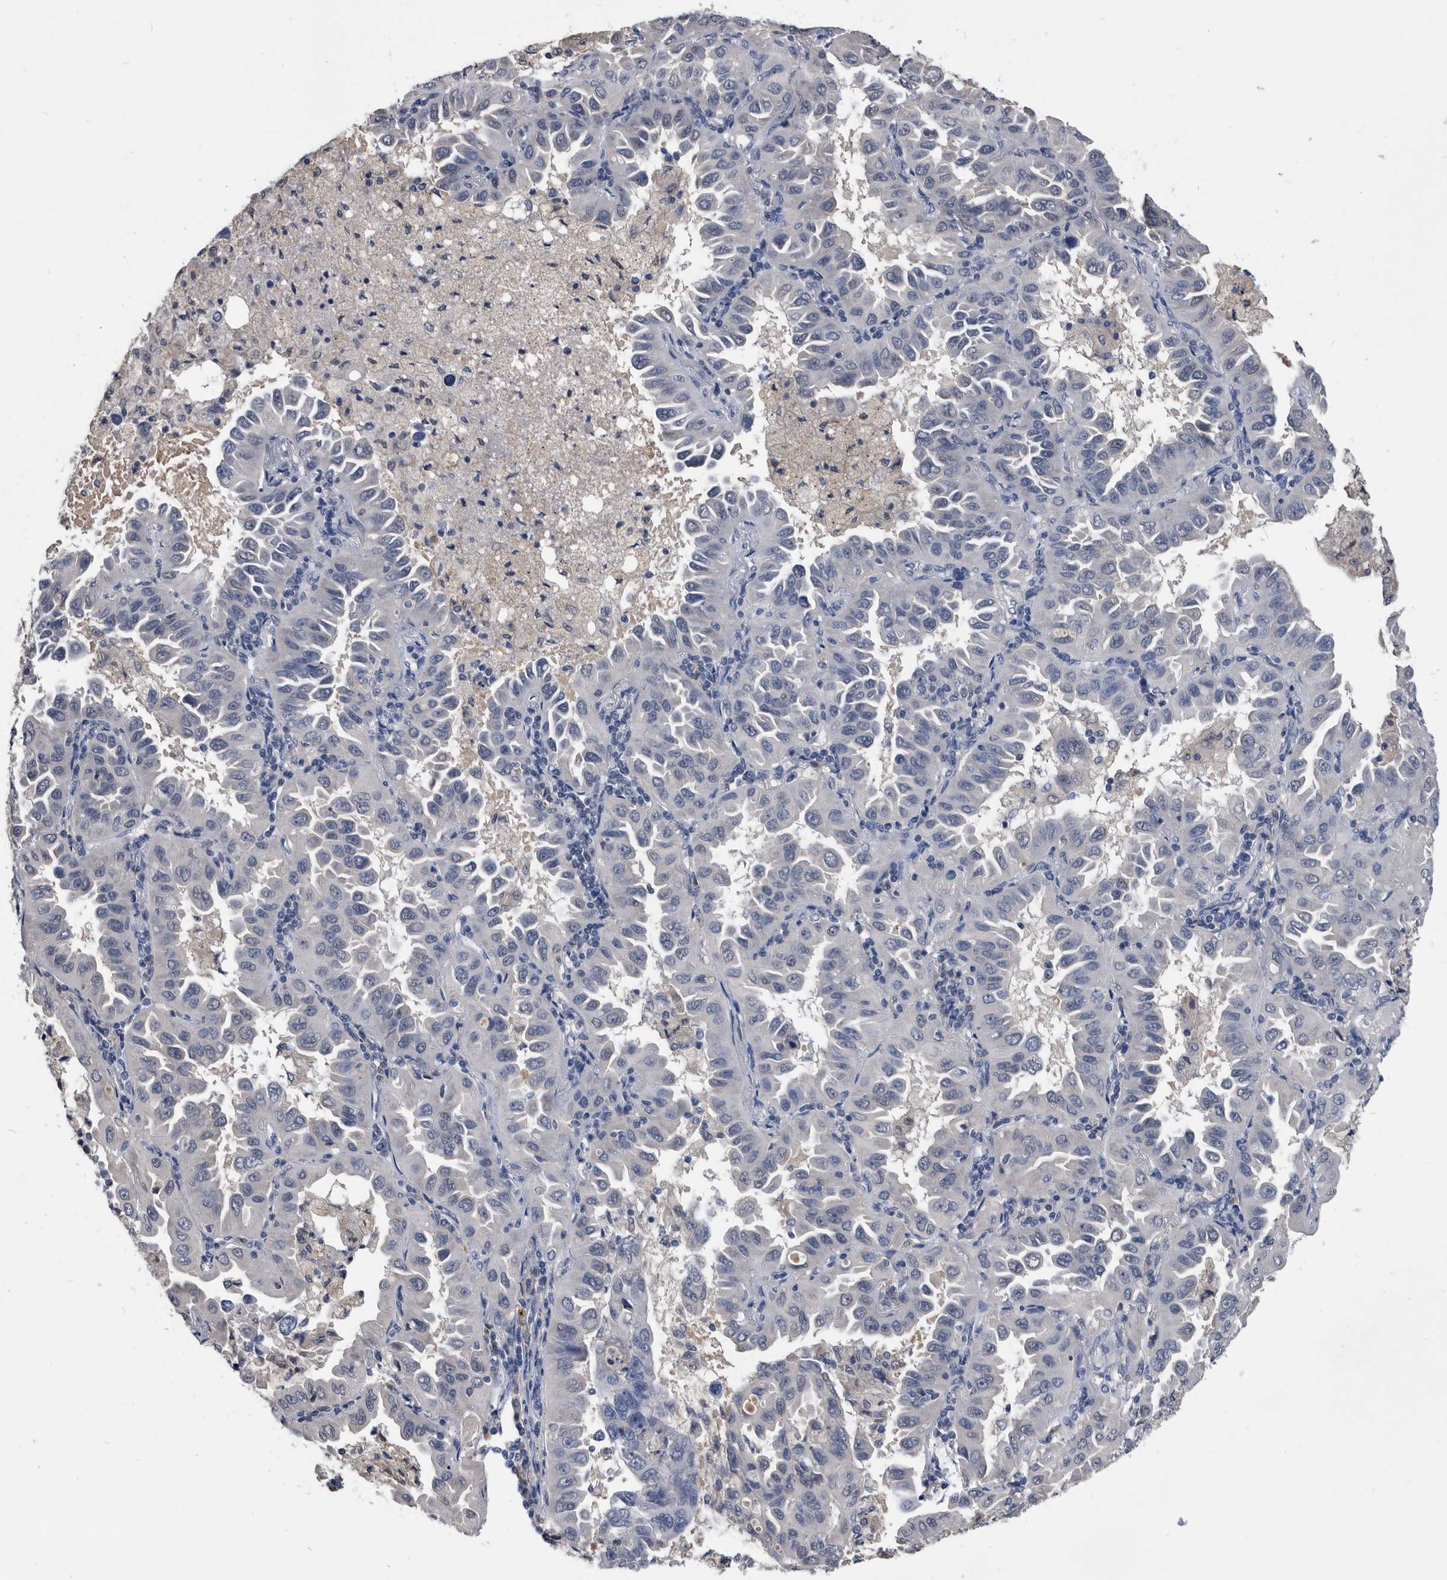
{"staining": {"intensity": "negative", "quantity": "none", "location": "none"}, "tissue": "lung cancer", "cell_type": "Tumor cells", "image_type": "cancer", "snomed": [{"axis": "morphology", "description": "Adenocarcinoma, NOS"}, {"axis": "topography", "description": "Lung"}], "caption": "Tumor cells are negative for protein expression in human adenocarcinoma (lung). Brightfield microscopy of IHC stained with DAB (brown) and hematoxylin (blue), captured at high magnification.", "gene": "PDXK", "patient": {"sex": "male", "age": 64}}